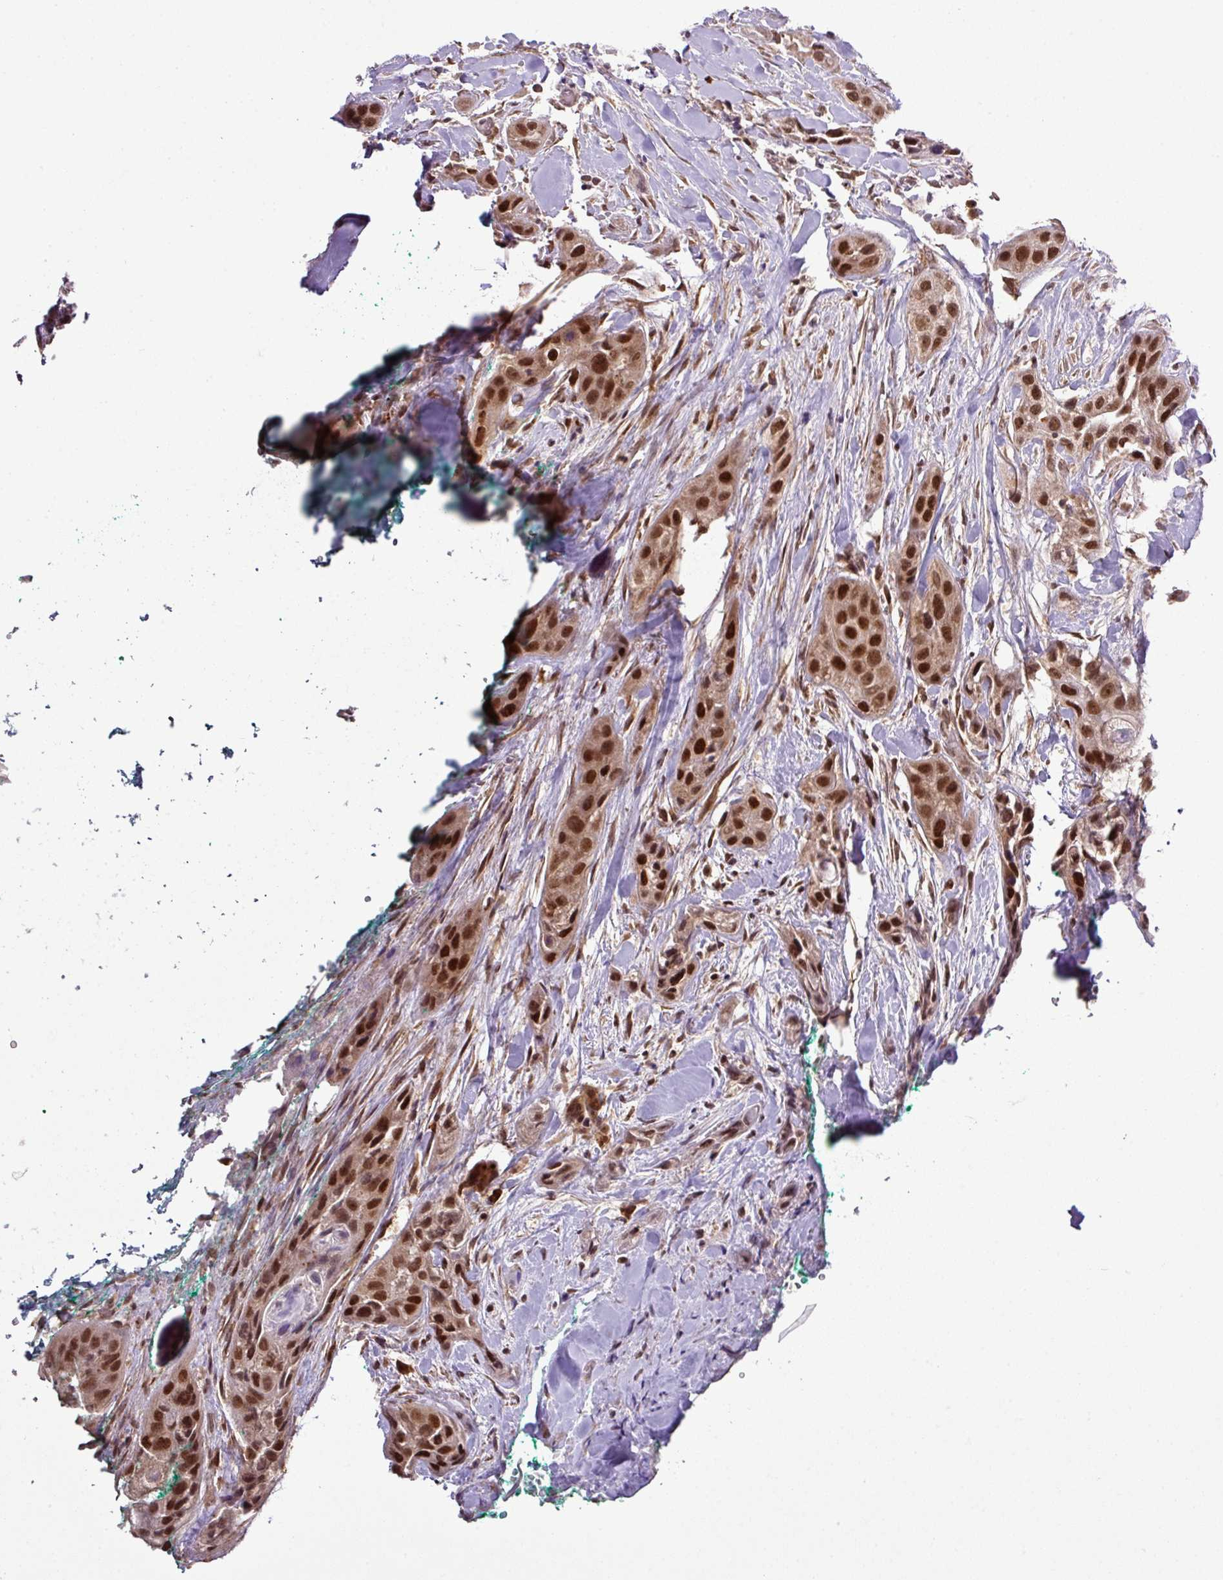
{"staining": {"intensity": "strong", "quantity": ">75%", "location": "nuclear"}, "tissue": "head and neck cancer", "cell_type": "Tumor cells", "image_type": "cancer", "snomed": [{"axis": "morphology", "description": "Normal tissue, NOS"}, {"axis": "morphology", "description": "Squamous cell carcinoma, NOS"}, {"axis": "topography", "description": "Skeletal muscle"}, {"axis": "topography", "description": "Head-Neck"}], "caption": "A photomicrograph showing strong nuclear staining in about >75% of tumor cells in head and neck cancer, as visualized by brown immunohistochemical staining.", "gene": "SMCO4", "patient": {"sex": "male", "age": 51}}